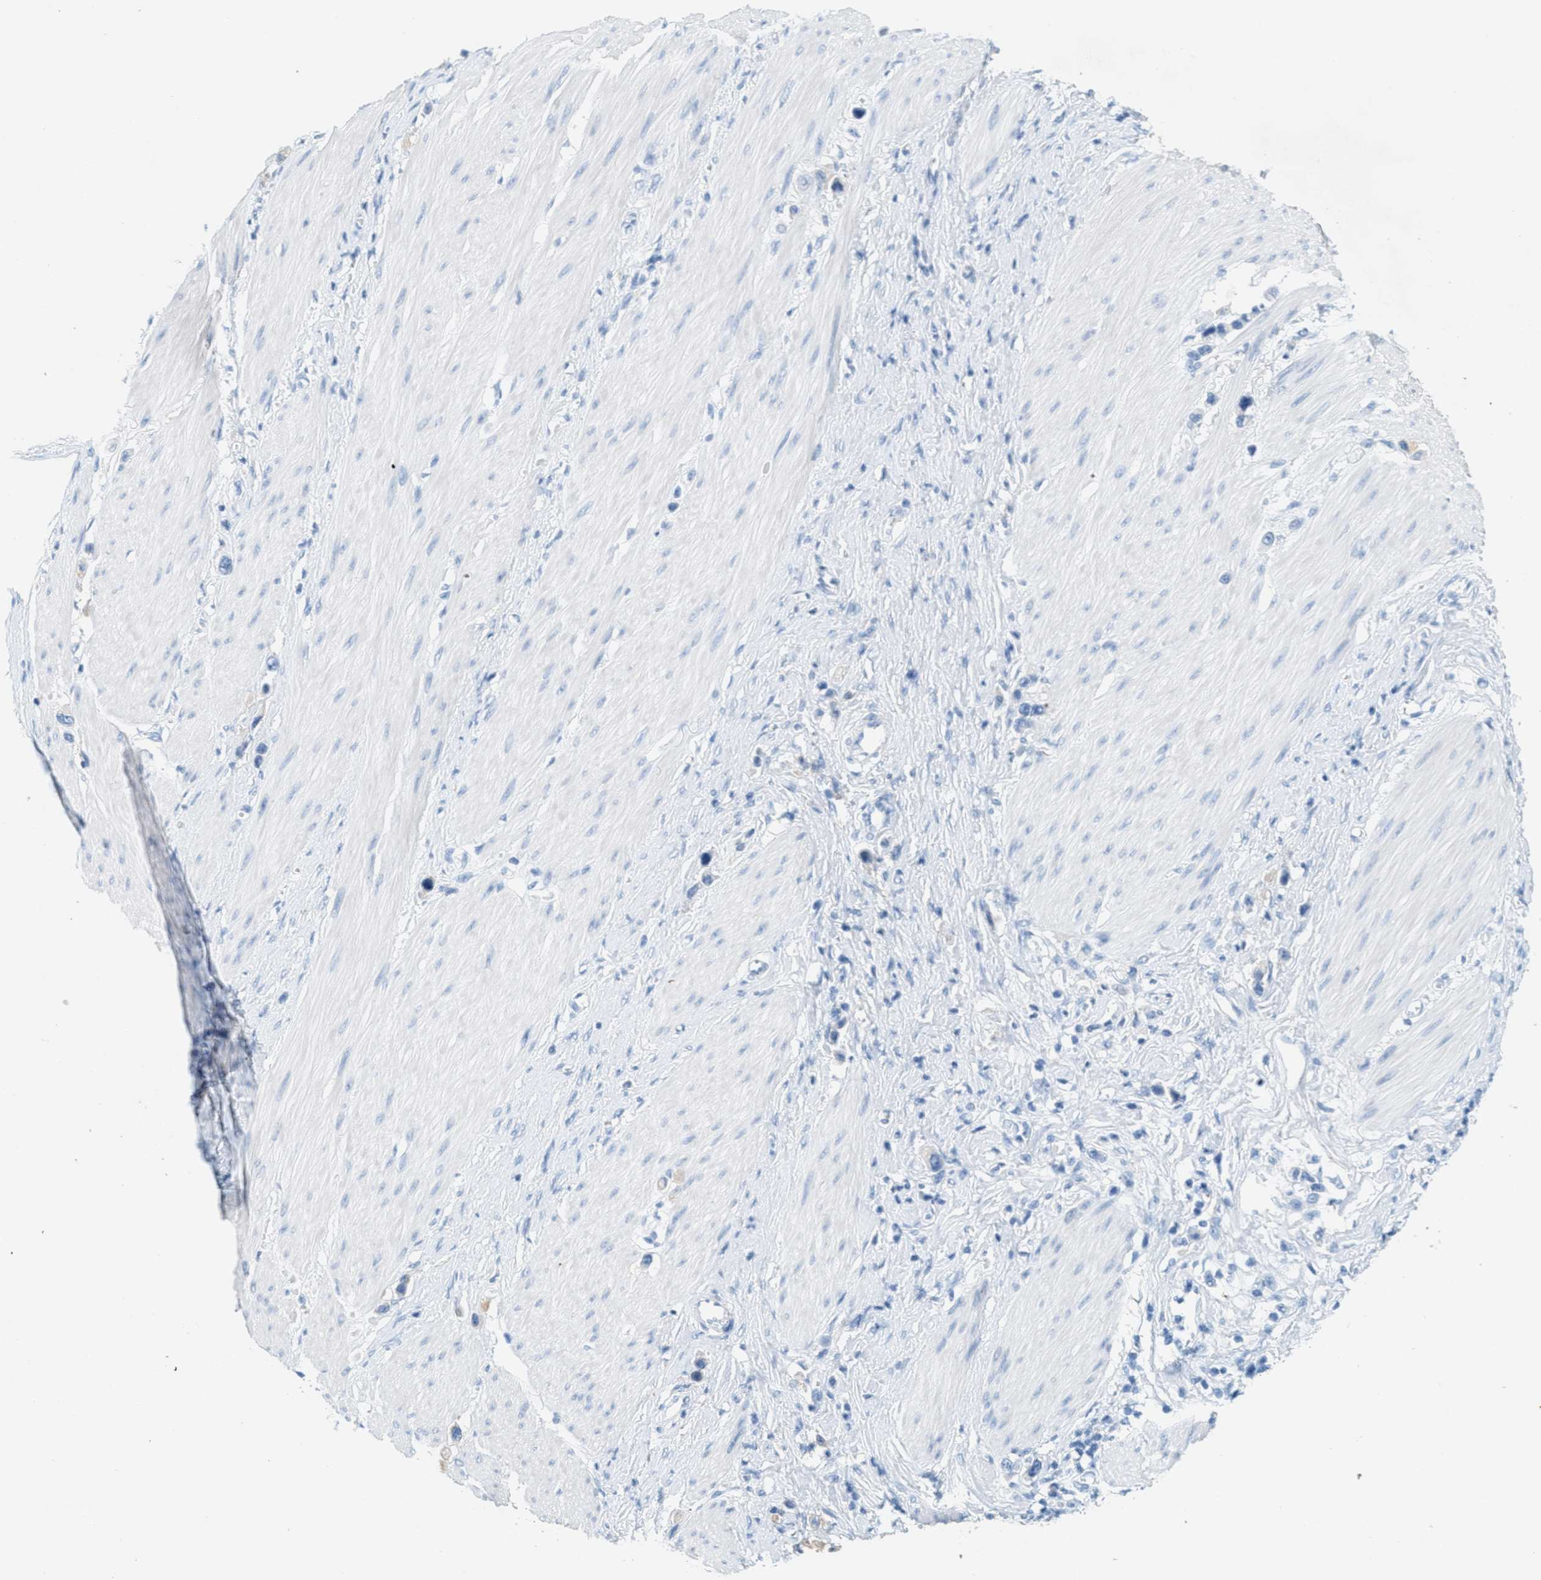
{"staining": {"intensity": "negative", "quantity": "none", "location": "none"}, "tissue": "stomach cancer", "cell_type": "Tumor cells", "image_type": "cancer", "snomed": [{"axis": "morphology", "description": "Adenocarcinoma, NOS"}, {"axis": "topography", "description": "Stomach"}], "caption": "Human stomach cancer stained for a protein using immunohistochemistry demonstrates no positivity in tumor cells.", "gene": "GPM6A", "patient": {"sex": "female", "age": 65}}